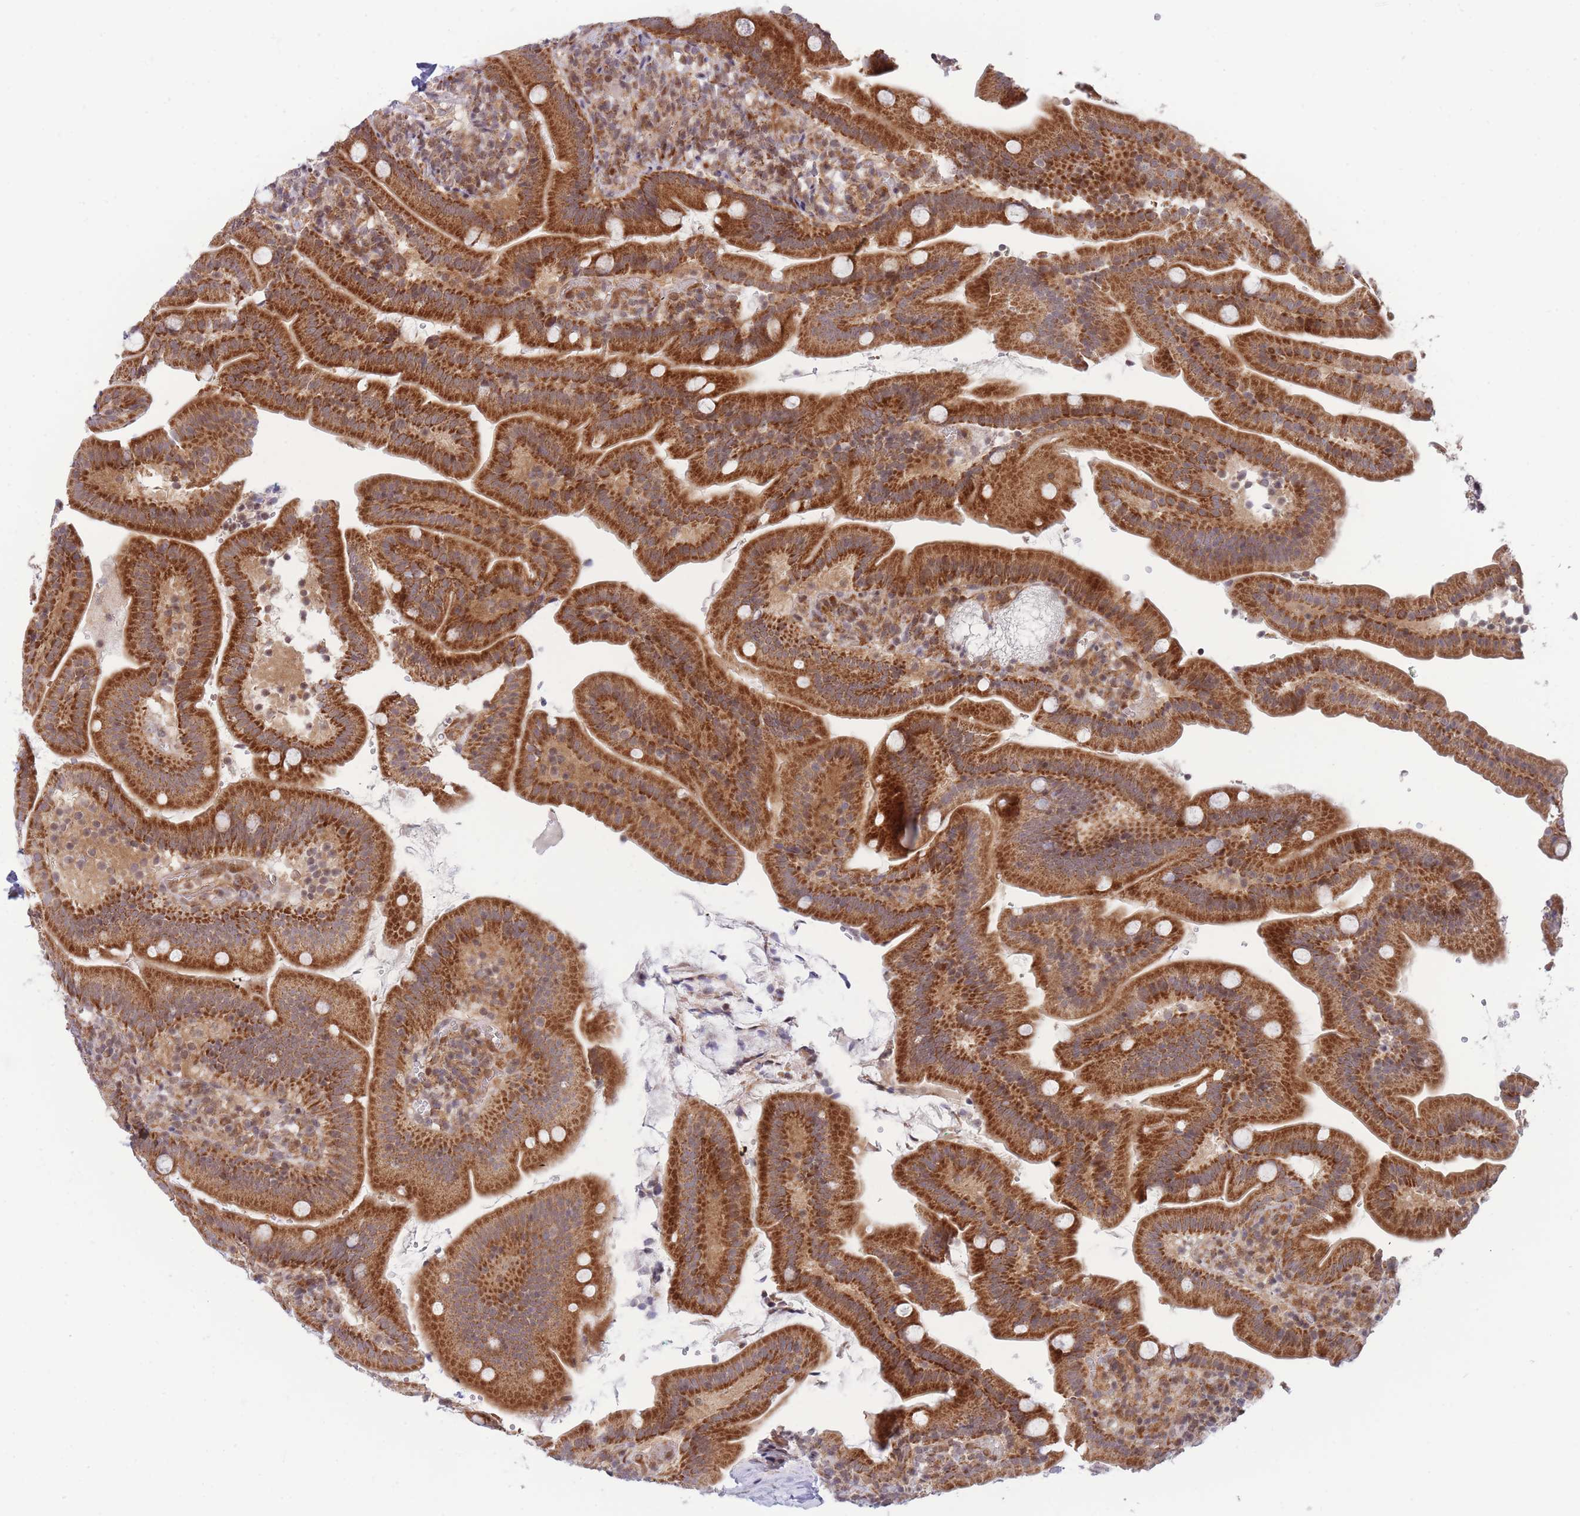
{"staining": {"intensity": "strong", "quantity": ">75%", "location": "cytoplasmic/membranous"}, "tissue": "duodenum", "cell_type": "Glandular cells", "image_type": "normal", "snomed": [{"axis": "morphology", "description": "Normal tissue, NOS"}, {"axis": "topography", "description": "Duodenum"}], "caption": "Brown immunohistochemical staining in benign human duodenum displays strong cytoplasmic/membranous staining in approximately >75% of glandular cells. (brown staining indicates protein expression, while blue staining denotes nuclei).", "gene": "BOD1L1", "patient": {"sex": "female", "age": 67}}